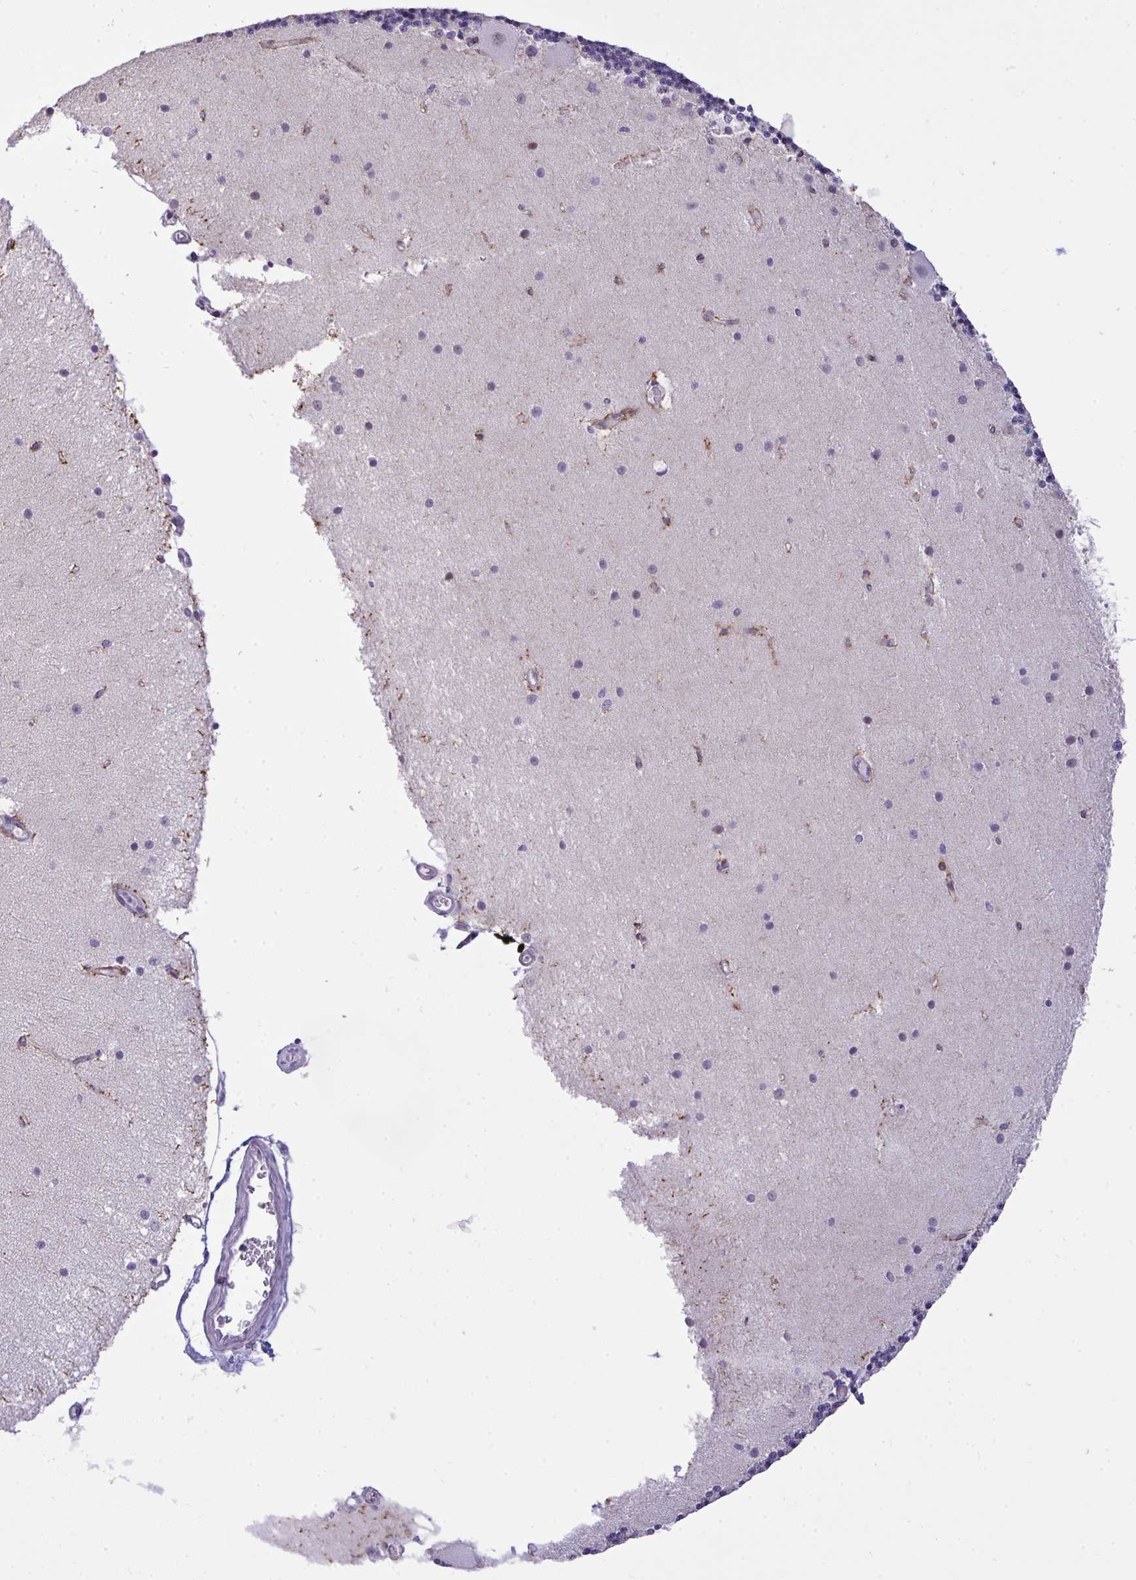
{"staining": {"intensity": "negative", "quantity": "none", "location": "none"}, "tissue": "cerebellum", "cell_type": "Cells in granular layer", "image_type": "normal", "snomed": [{"axis": "morphology", "description": "Normal tissue, NOS"}, {"axis": "topography", "description": "Cerebellum"}], "caption": "Histopathology image shows no protein staining in cells in granular layer of benign cerebellum.", "gene": "VGLL3", "patient": {"sex": "female", "age": 54}}